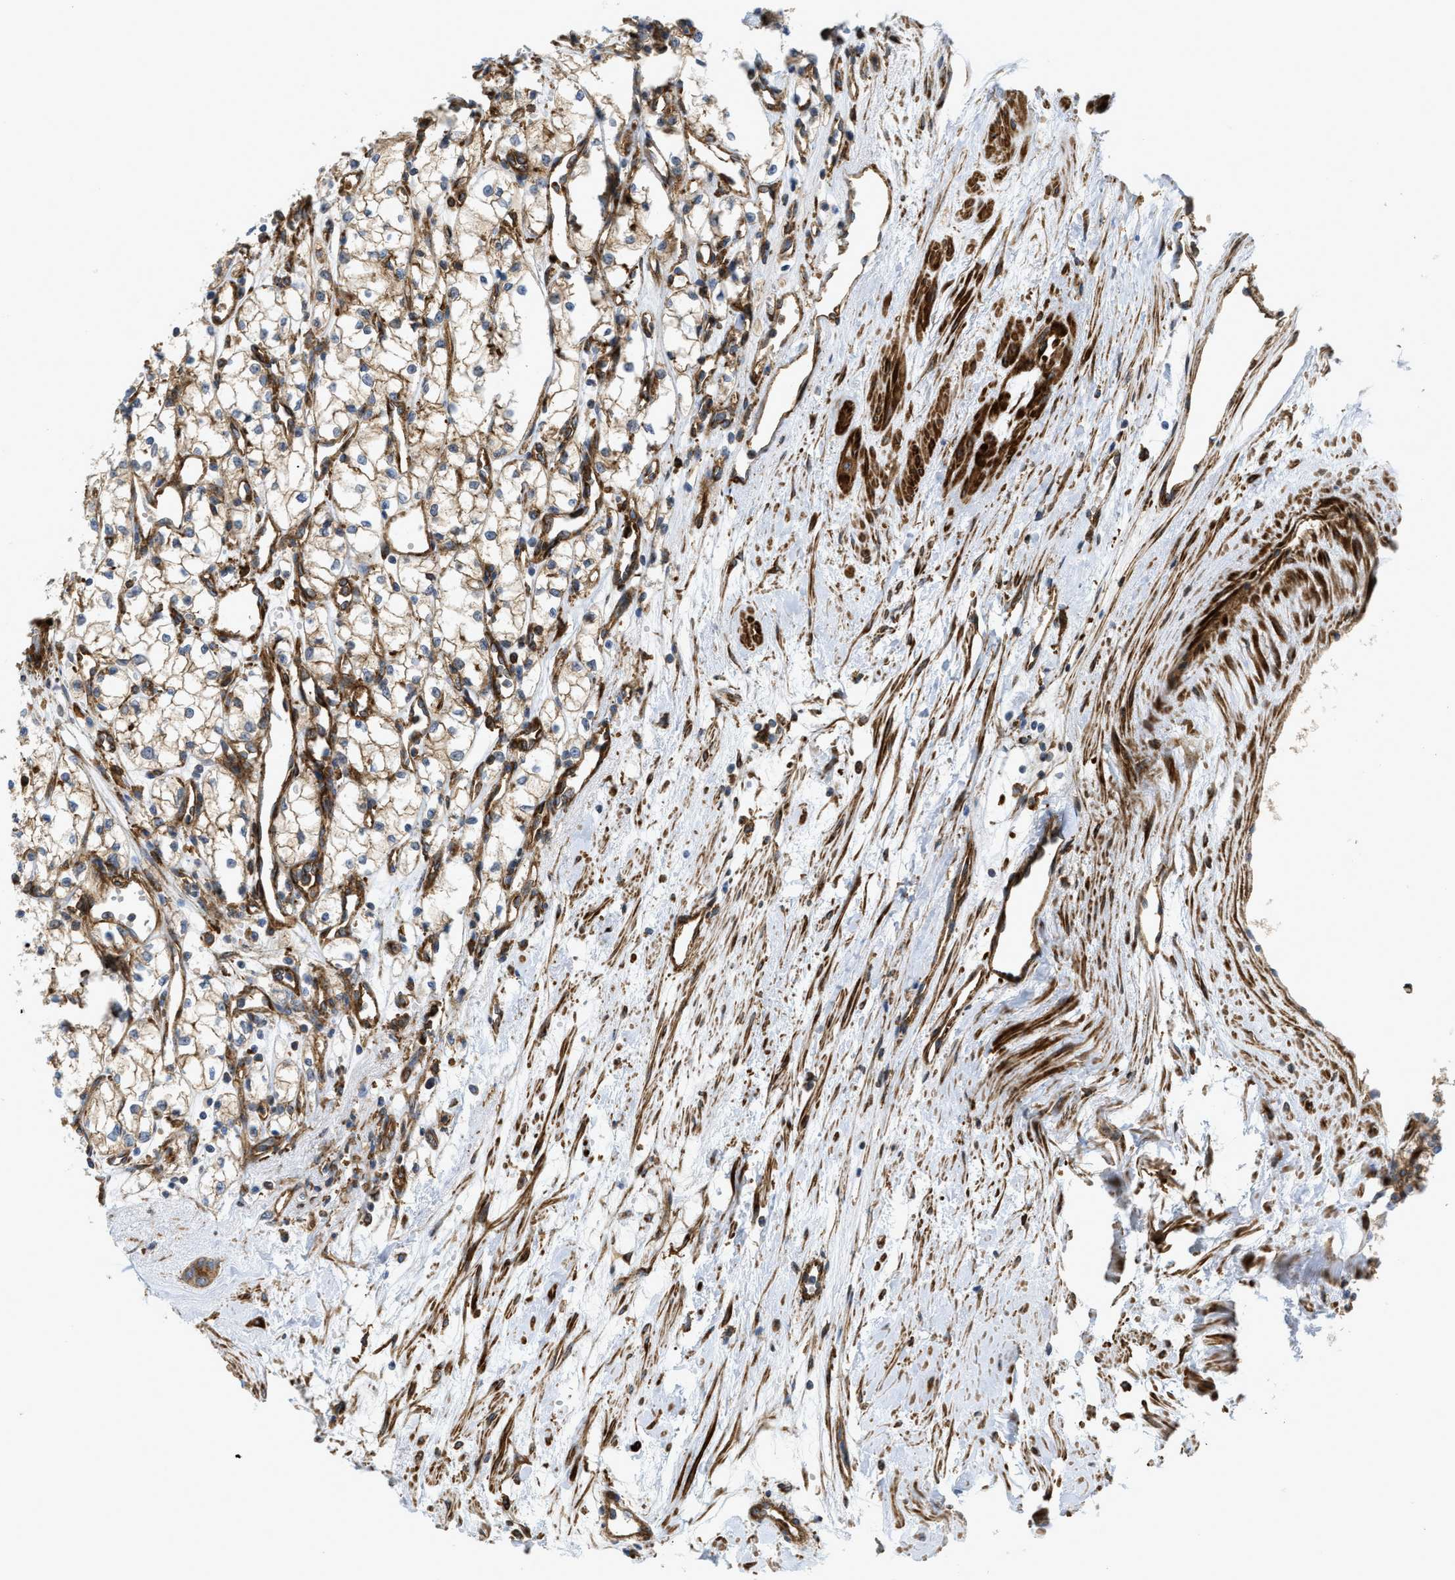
{"staining": {"intensity": "weak", "quantity": ">75%", "location": "cytoplasmic/membranous"}, "tissue": "renal cancer", "cell_type": "Tumor cells", "image_type": "cancer", "snomed": [{"axis": "morphology", "description": "Adenocarcinoma, NOS"}, {"axis": "topography", "description": "Kidney"}], "caption": "Protein expression analysis of human renal adenocarcinoma reveals weak cytoplasmic/membranous expression in approximately >75% of tumor cells.", "gene": "PICALM", "patient": {"sex": "male", "age": 59}}